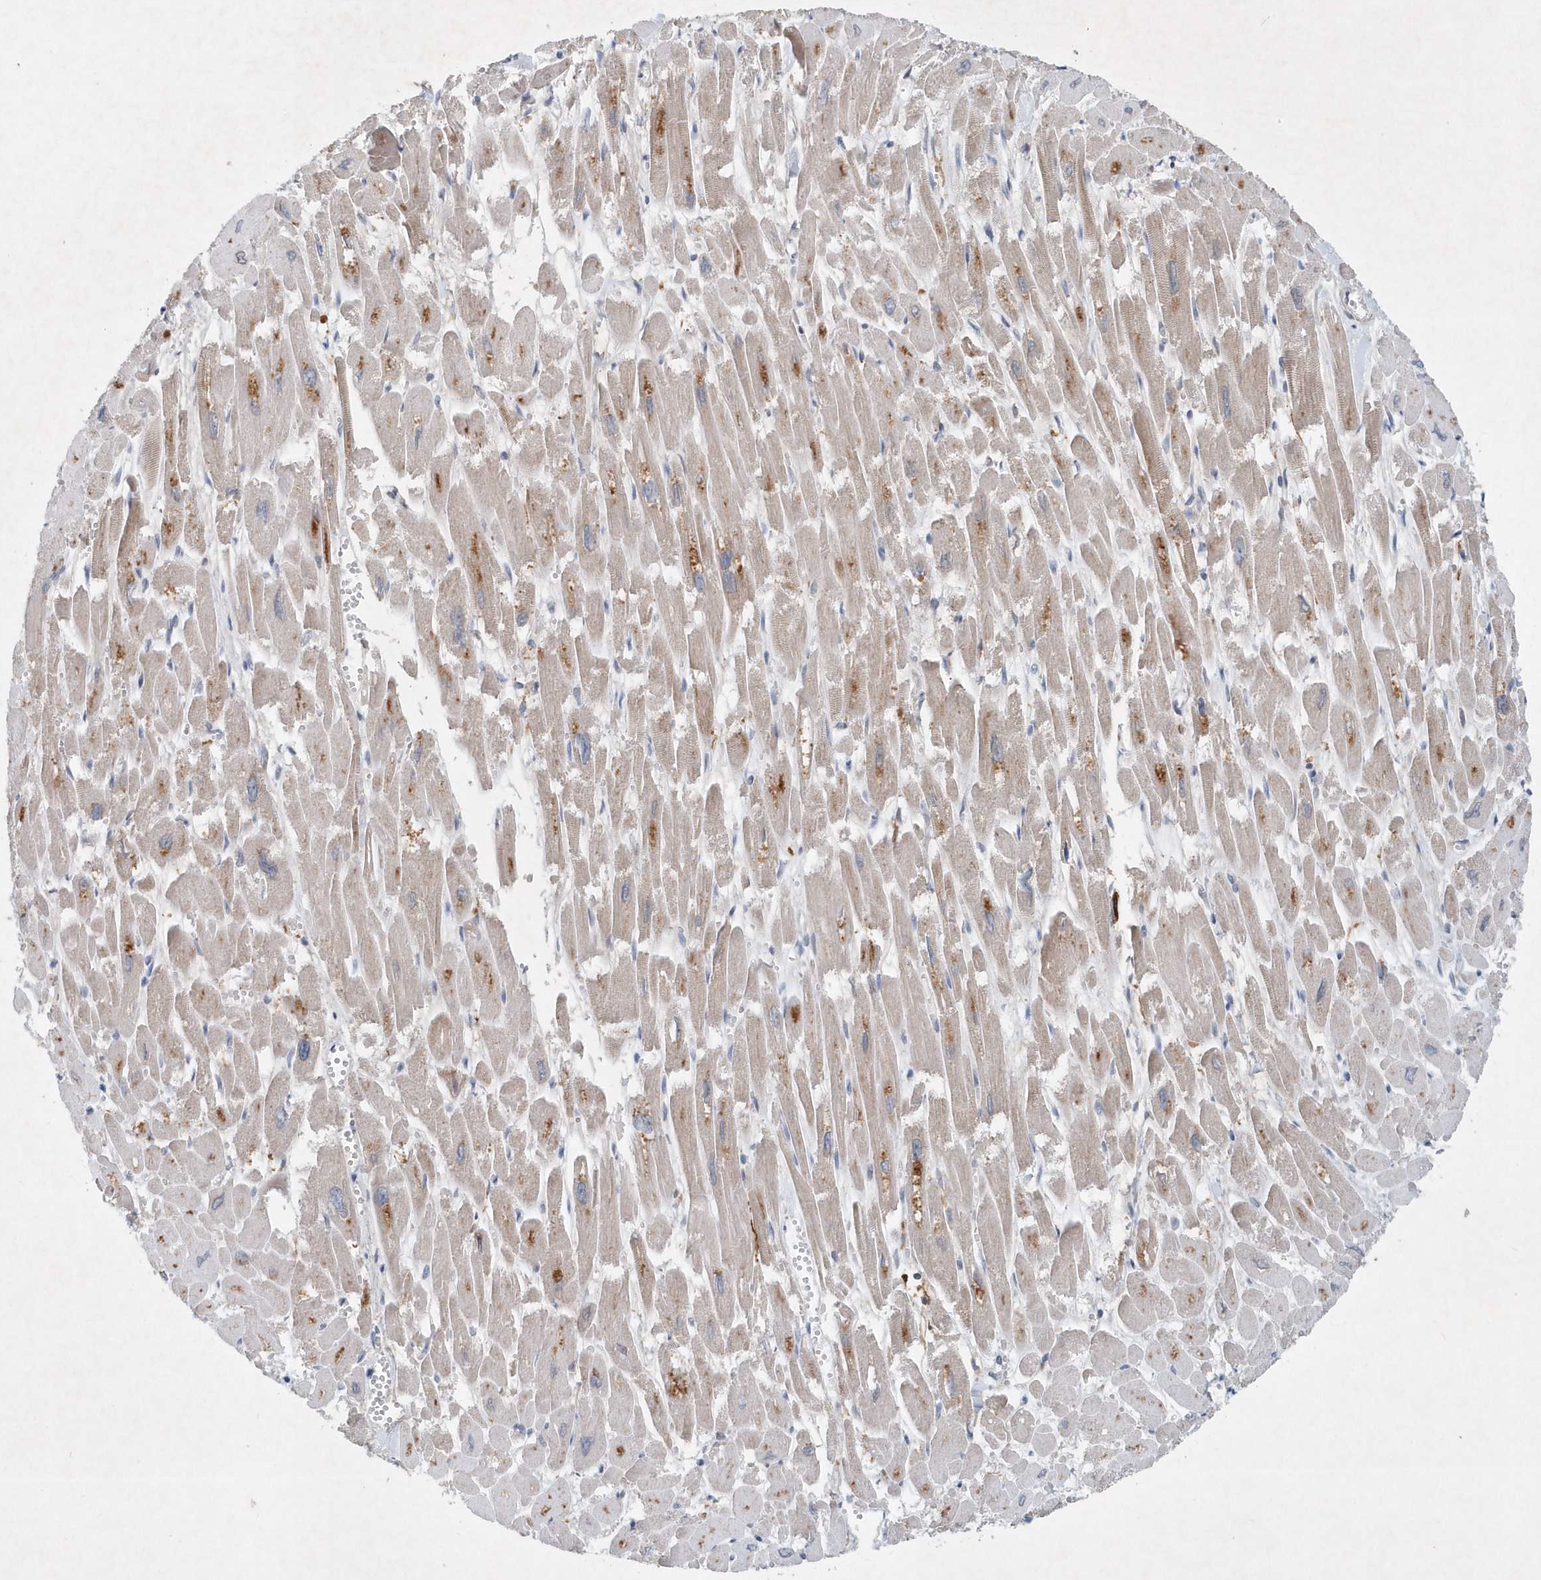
{"staining": {"intensity": "moderate", "quantity": "25%-75%", "location": "cytoplasmic/membranous"}, "tissue": "heart muscle", "cell_type": "Cardiomyocytes", "image_type": "normal", "snomed": [{"axis": "morphology", "description": "Normal tissue, NOS"}, {"axis": "topography", "description": "Heart"}], "caption": "The immunohistochemical stain labels moderate cytoplasmic/membranous staining in cardiomyocytes of unremarkable heart muscle.", "gene": "P2RY10", "patient": {"sex": "male", "age": 54}}